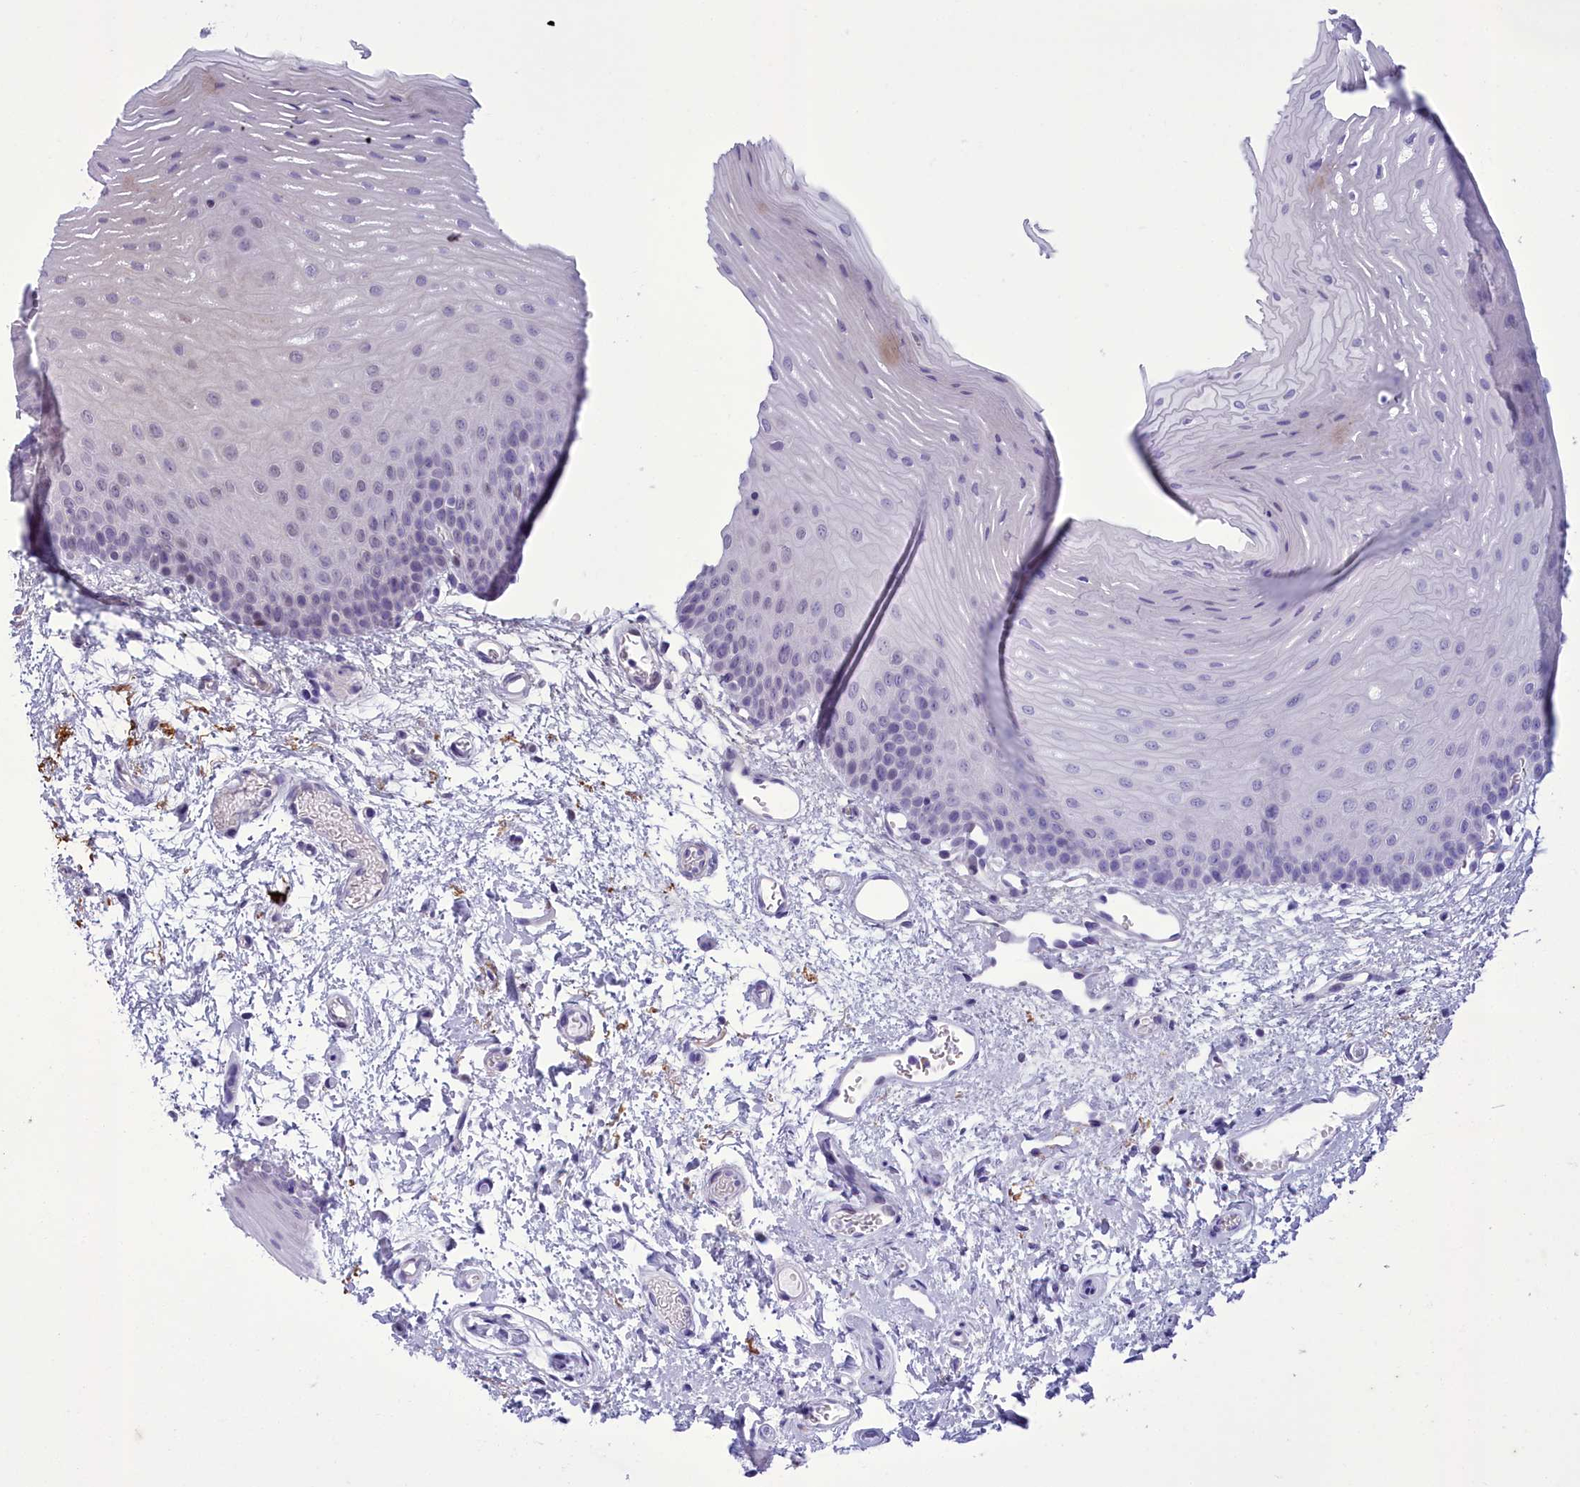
{"staining": {"intensity": "negative", "quantity": "none", "location": "none"}, "tissue": "oral mucosa", "cell_type": "Squamous epithelial cells", "image_type": "normal", "snomed": [{"axis": "morphology", "description": "Normal tissue, NOS"}, {"axis": "topography", "description": "Oral tissue"}], "caption": "Squamous epithelial cells show no significant protein positivity in normal oral mucosa. (DAB immunohistochemistry (IHC), high magnification).", "gene": "CEACAM19", "patient": {"sex": "female", "age": 70}}